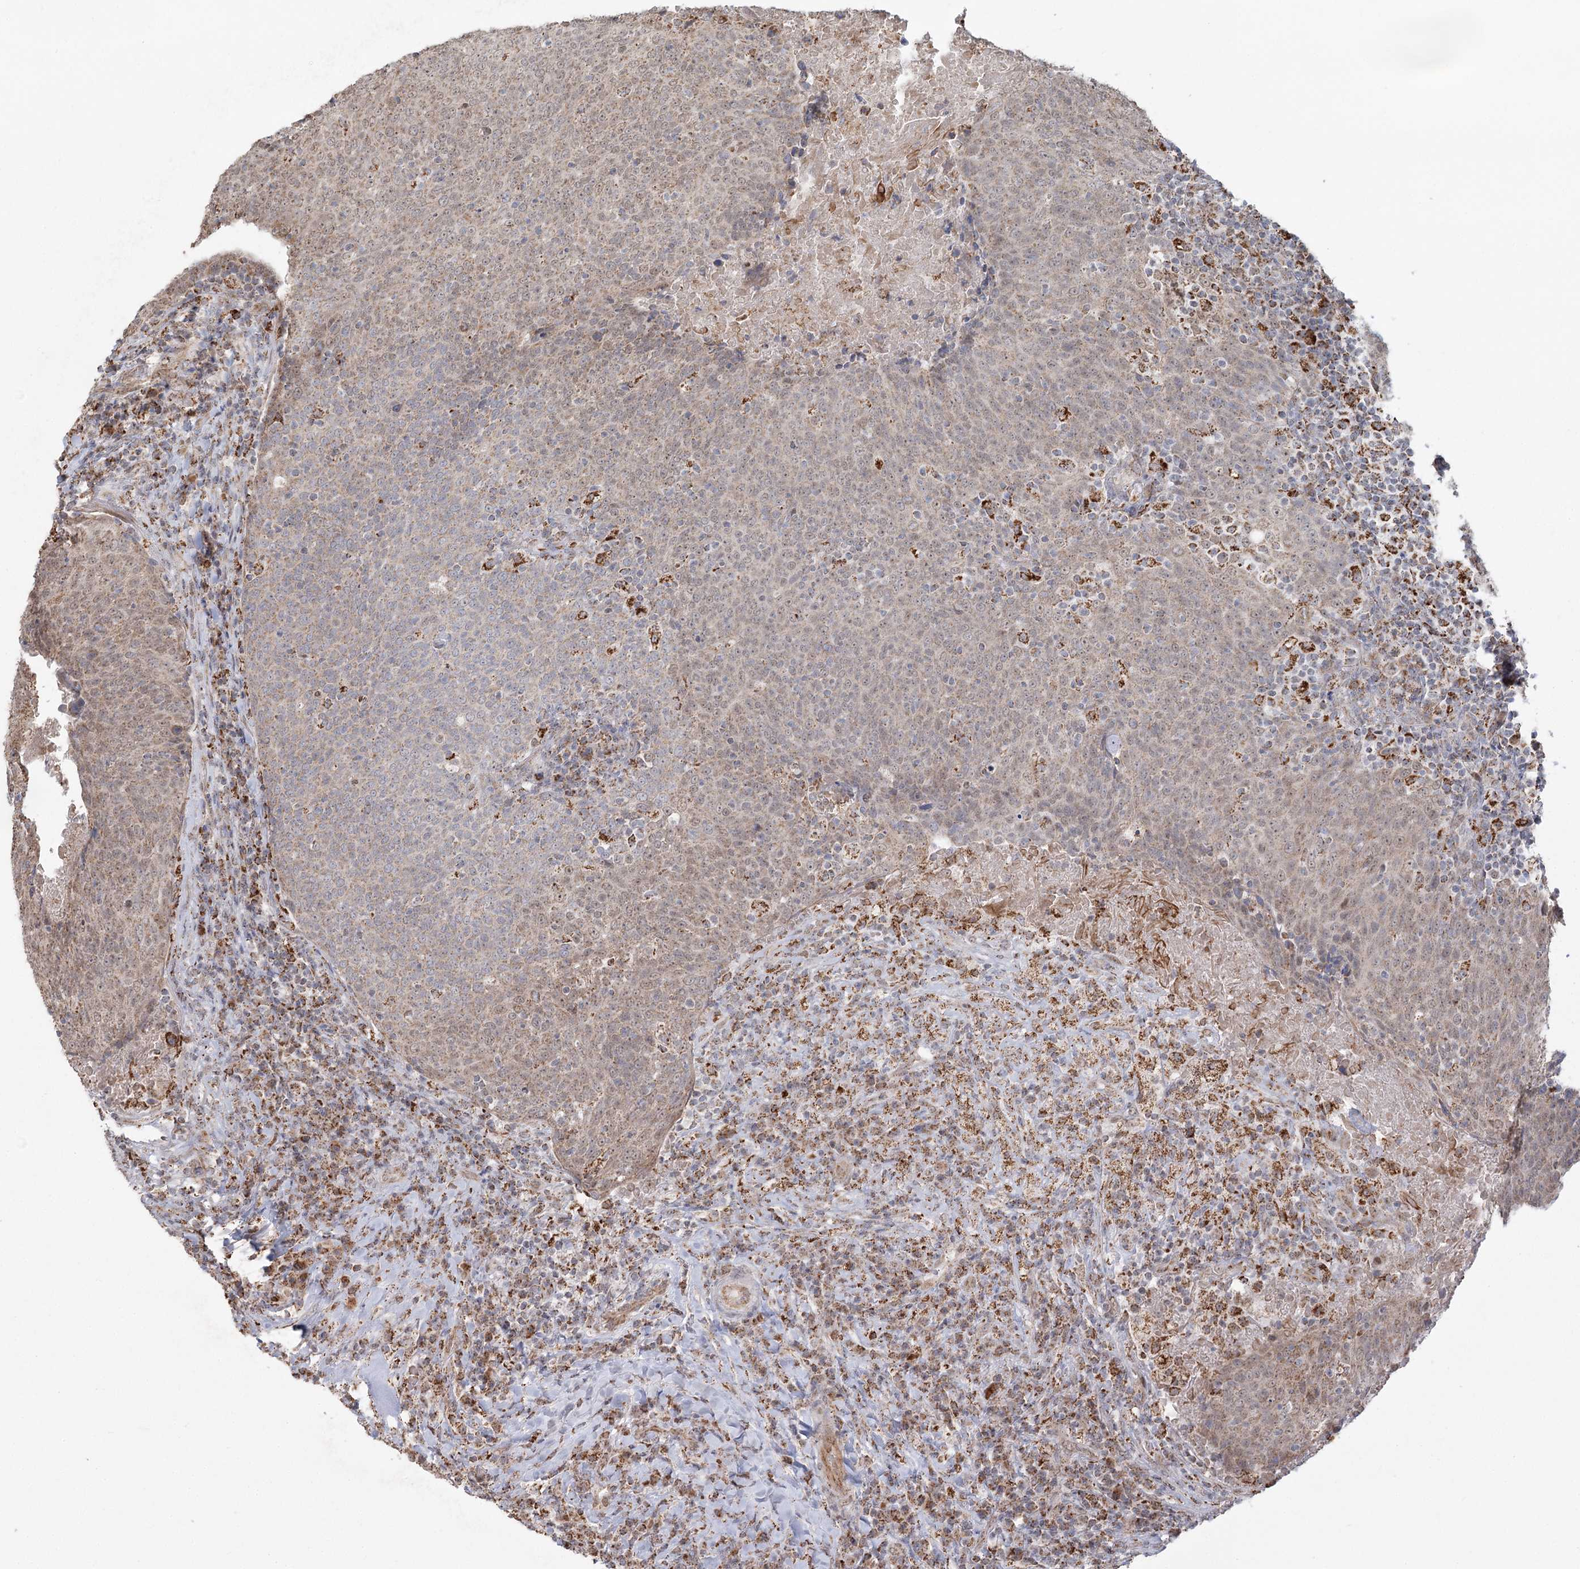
{"staining": {"intensity": "weak", "quantity": "25%-75%", "location": "cytoplasmic/membranous,nuclear"}, "tissue": "head and neck cancer", "cell_type": "Tumor cells", "image_type": "cancer", "snomed": [{"axis": "morphology", "description": "Squamous cell carcinoma, NOS"}, {"axis": "morphology", "description": "Squamous cell carcinoma, metastatic, NOS"}, {"axis": "topography", "description": "Lymph node"}, {"axis": "topography", "description": "Head-Neck"}], "caption": "Protein analysis of head and neck squamous cell carcinoma tissue demonstrates weak cytoplasmic/membranous and nuclear expression in about 25%-75% of tumor cells.", "gene": "LACTB", "patient": {"sex": "male", "age": 62}}